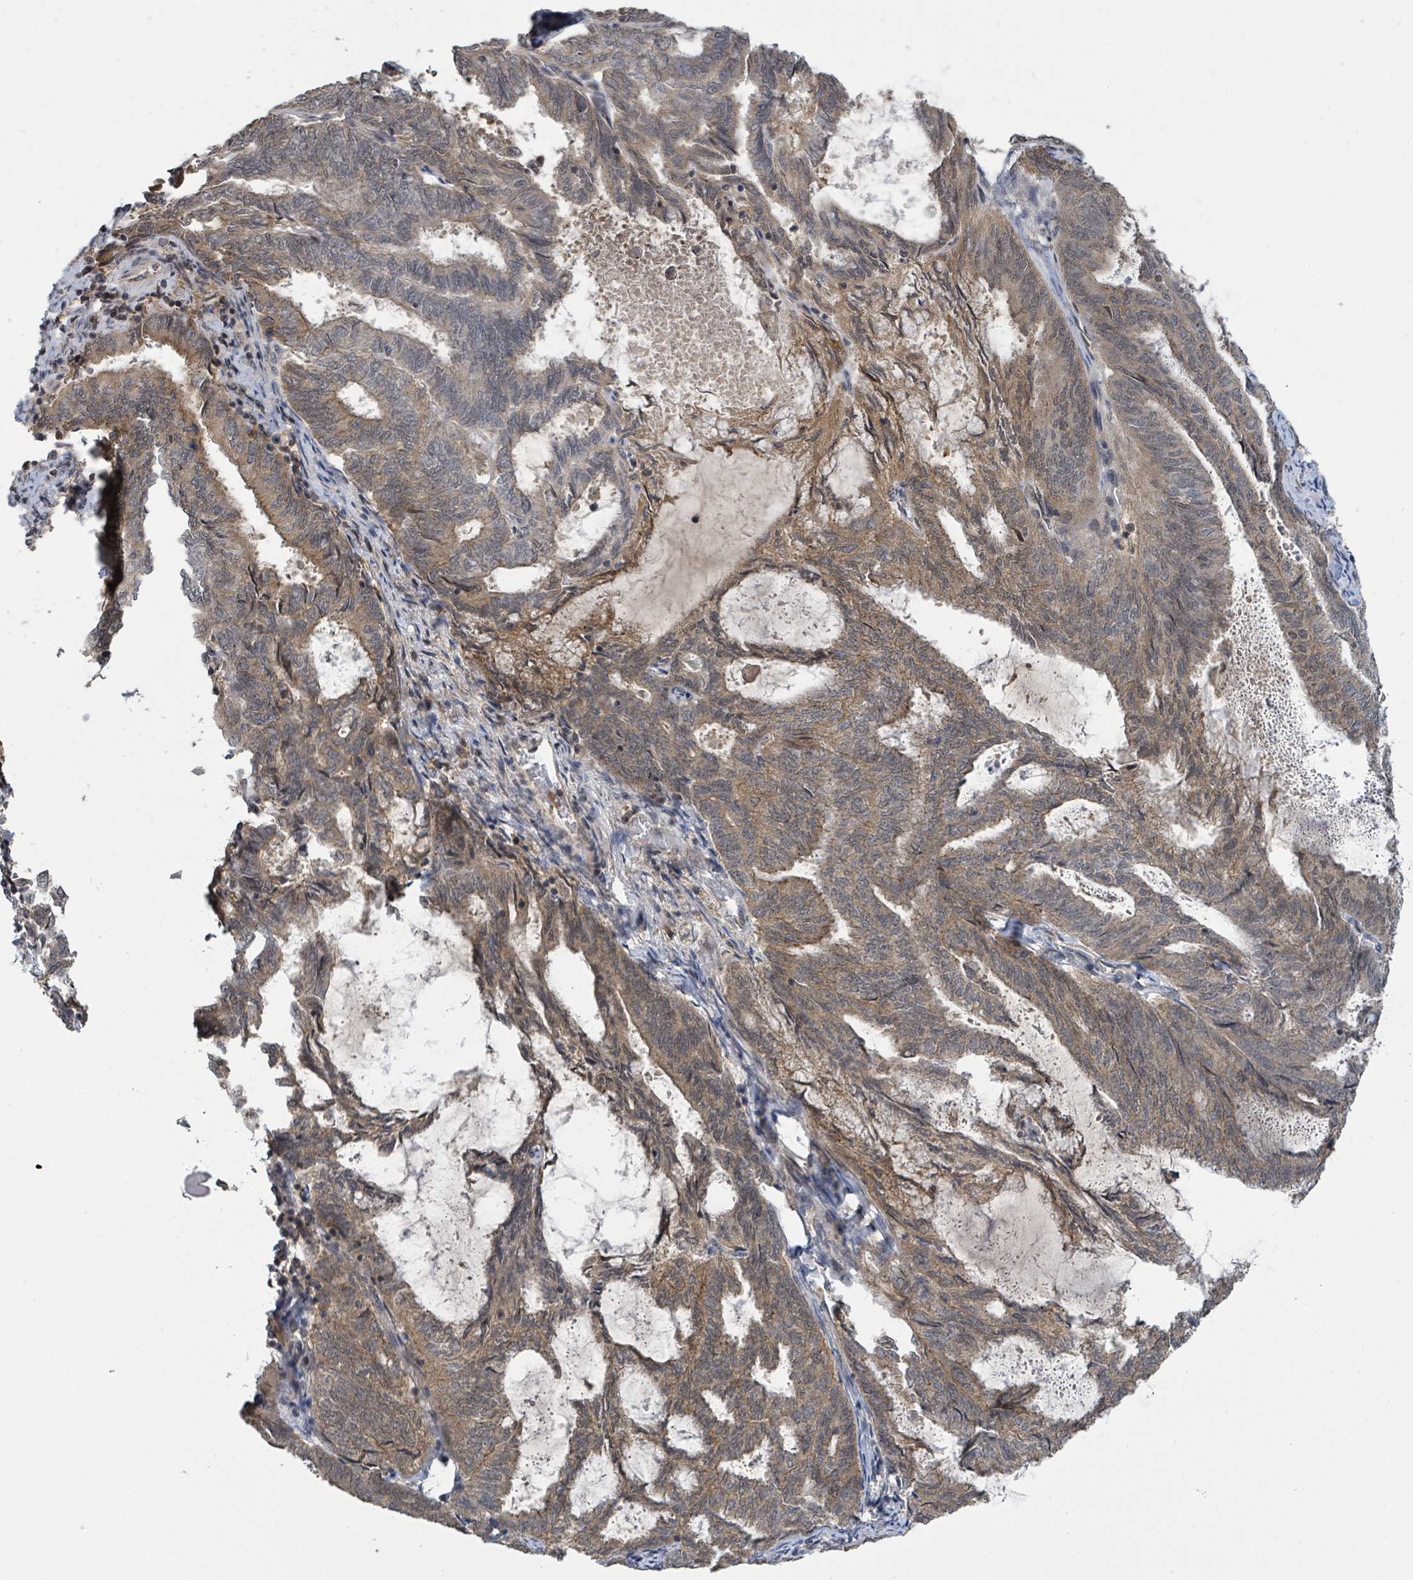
{"staining": {"intensity": "moderate", "quantity": ">75%", "location": "cytoplasmic/membranous"}, "tissue": "endometrial cancer", "cell_type": "Tumor cells", "image_type": "cancer", "snomed": [{"axis": "morphology", "description": "Adenocarcinoma, NOS"}, {"axis": "topography", "description": "Endometrium"}], "caption": "Immunohistochemistry of human endometrial adenocarcinoma reveals medium levels of moderate cytoplasmic/membranous staining in approximately >75% of tumor cells.", "gene": "ZBTB14", "patient": {"sex": "female", "age": 80}}